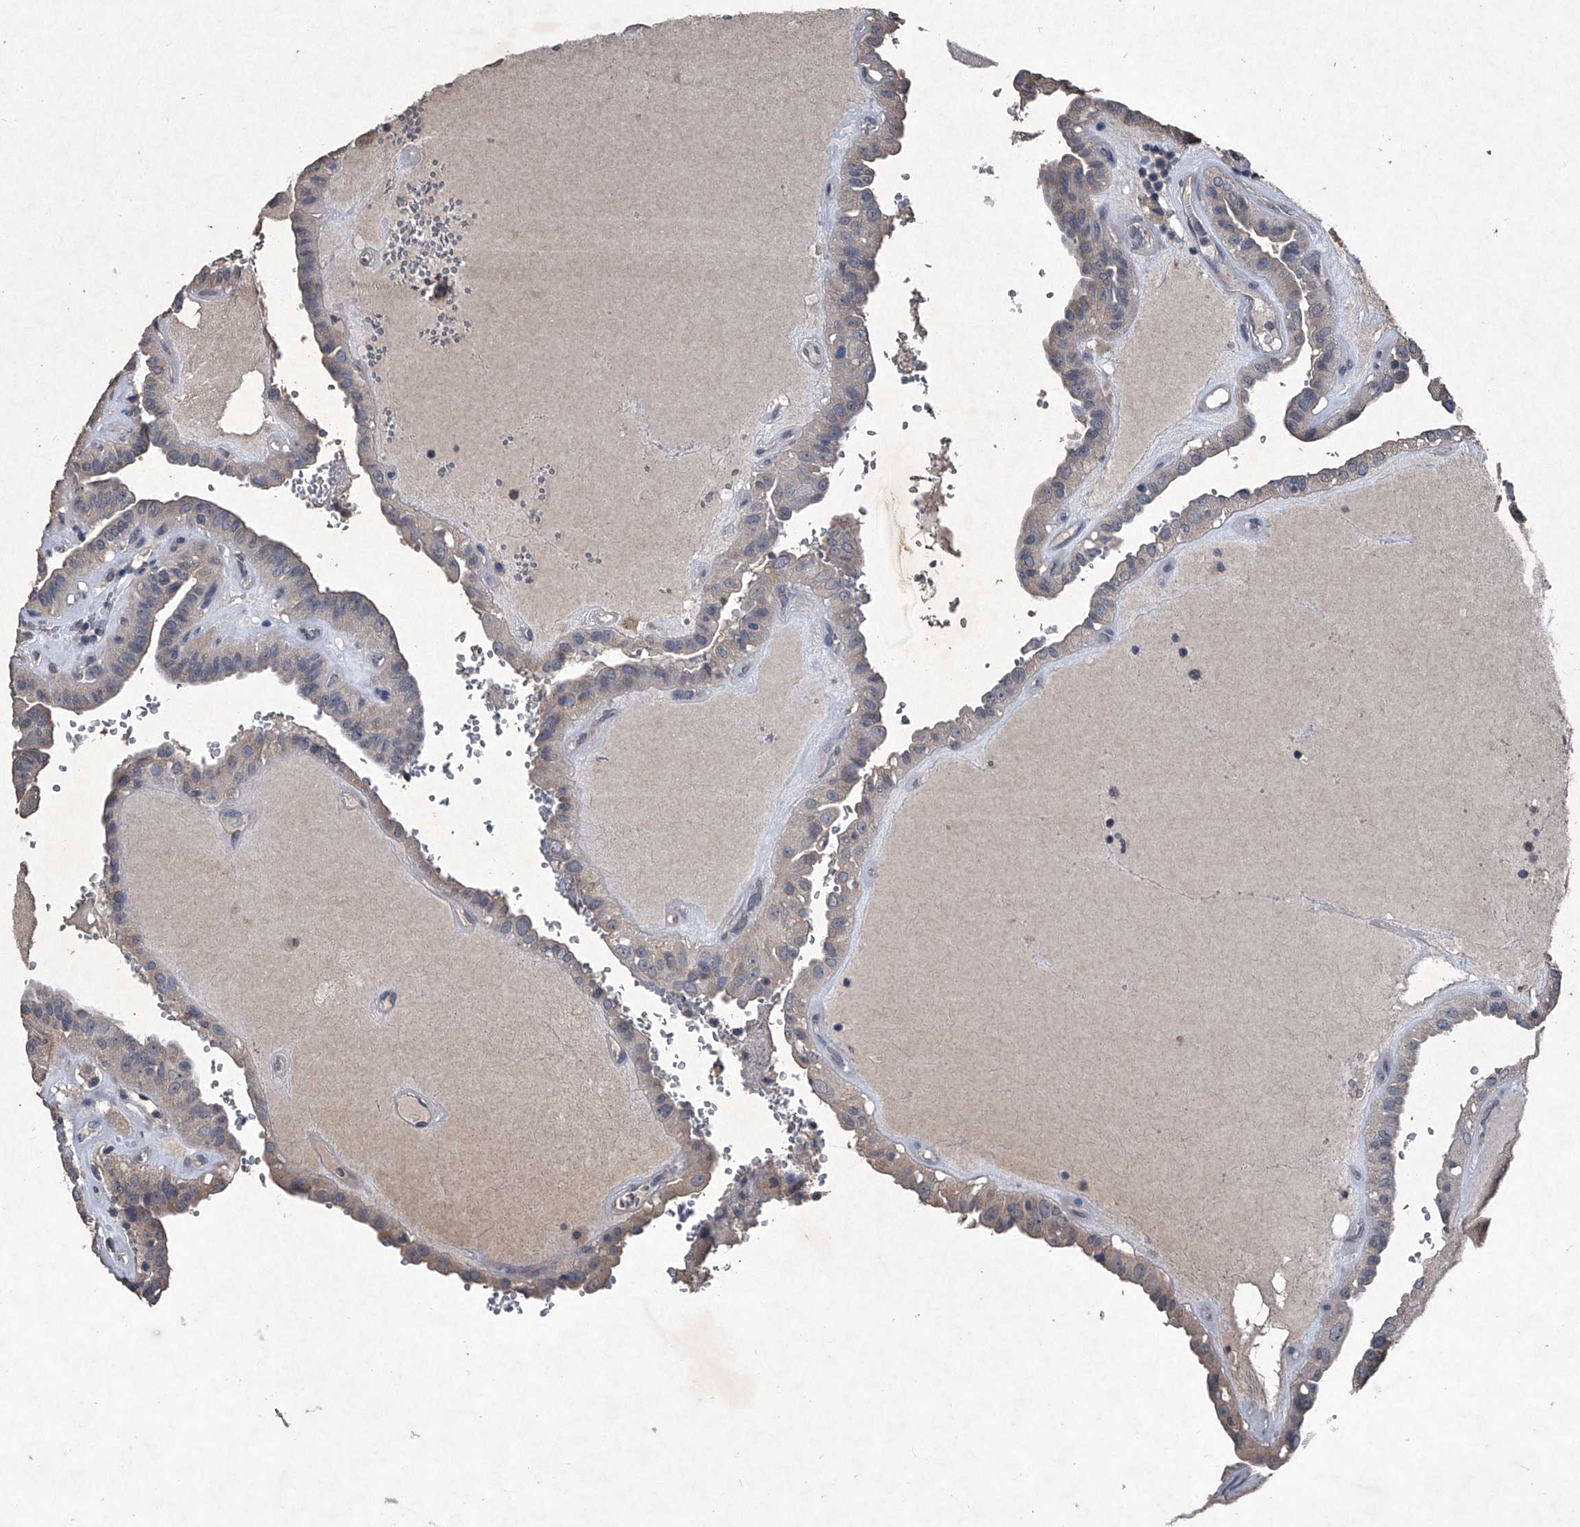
{"staining": {"intensity": "negative", "quantity": "none", "location": "none"}, "tissue": "thyroid cancer", "cell_type": "Tumor cells", "image_type": "cancer", "snomed": [{"axis": "morphology", "description": "Papillary adenocarcinoma, NOS"}, {"axis": "topography", "description": "Thyroid gland"}], "caption": "Immunohistochemical staining of thyroid cancer shows no significant staining in tumor cells. (DAB (3,3'-diaminobenzidine) immunohistochemistry, high magnification).", "gene": "MAPKAP1", "patient": {"sex": "male", "age": 77}}